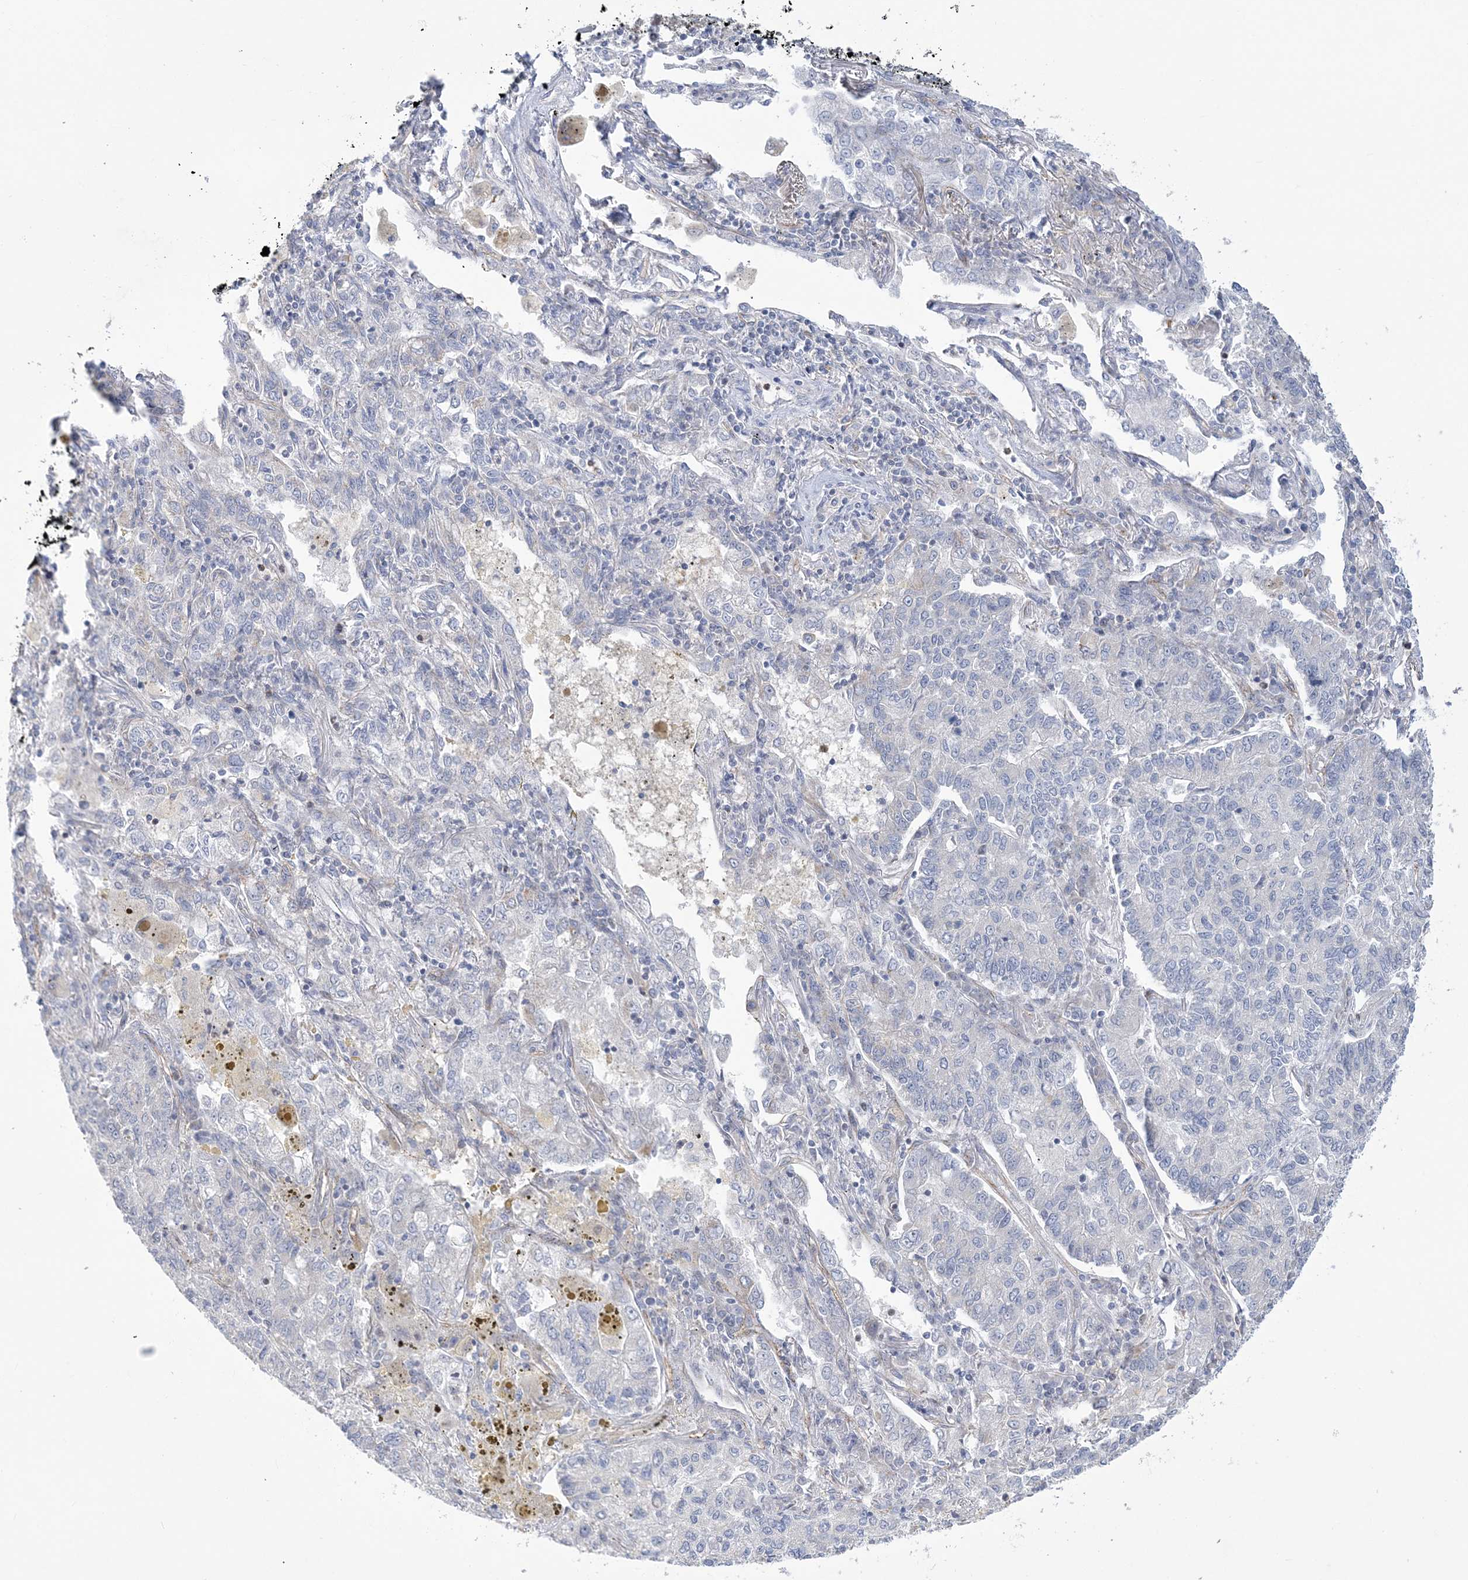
{"staining": {"intensity": "negative", "quantity": "none", "location": "none"}, "tissue": "lung cancer", "cell_type": "Tumor cells", "image_type": "cancer", "snomed": [{"axis": "morphology", "description": "Adenocarcinoma, NOS"}, {"axis": "topography", "description": "Lung"}], "caption": "Histopathology image shows no protein staining in tumor cells of lung cancer (adenocarcinoma) tissue.", "gene": "FARSB", "patient": {"sex": "male", "age": 49}}